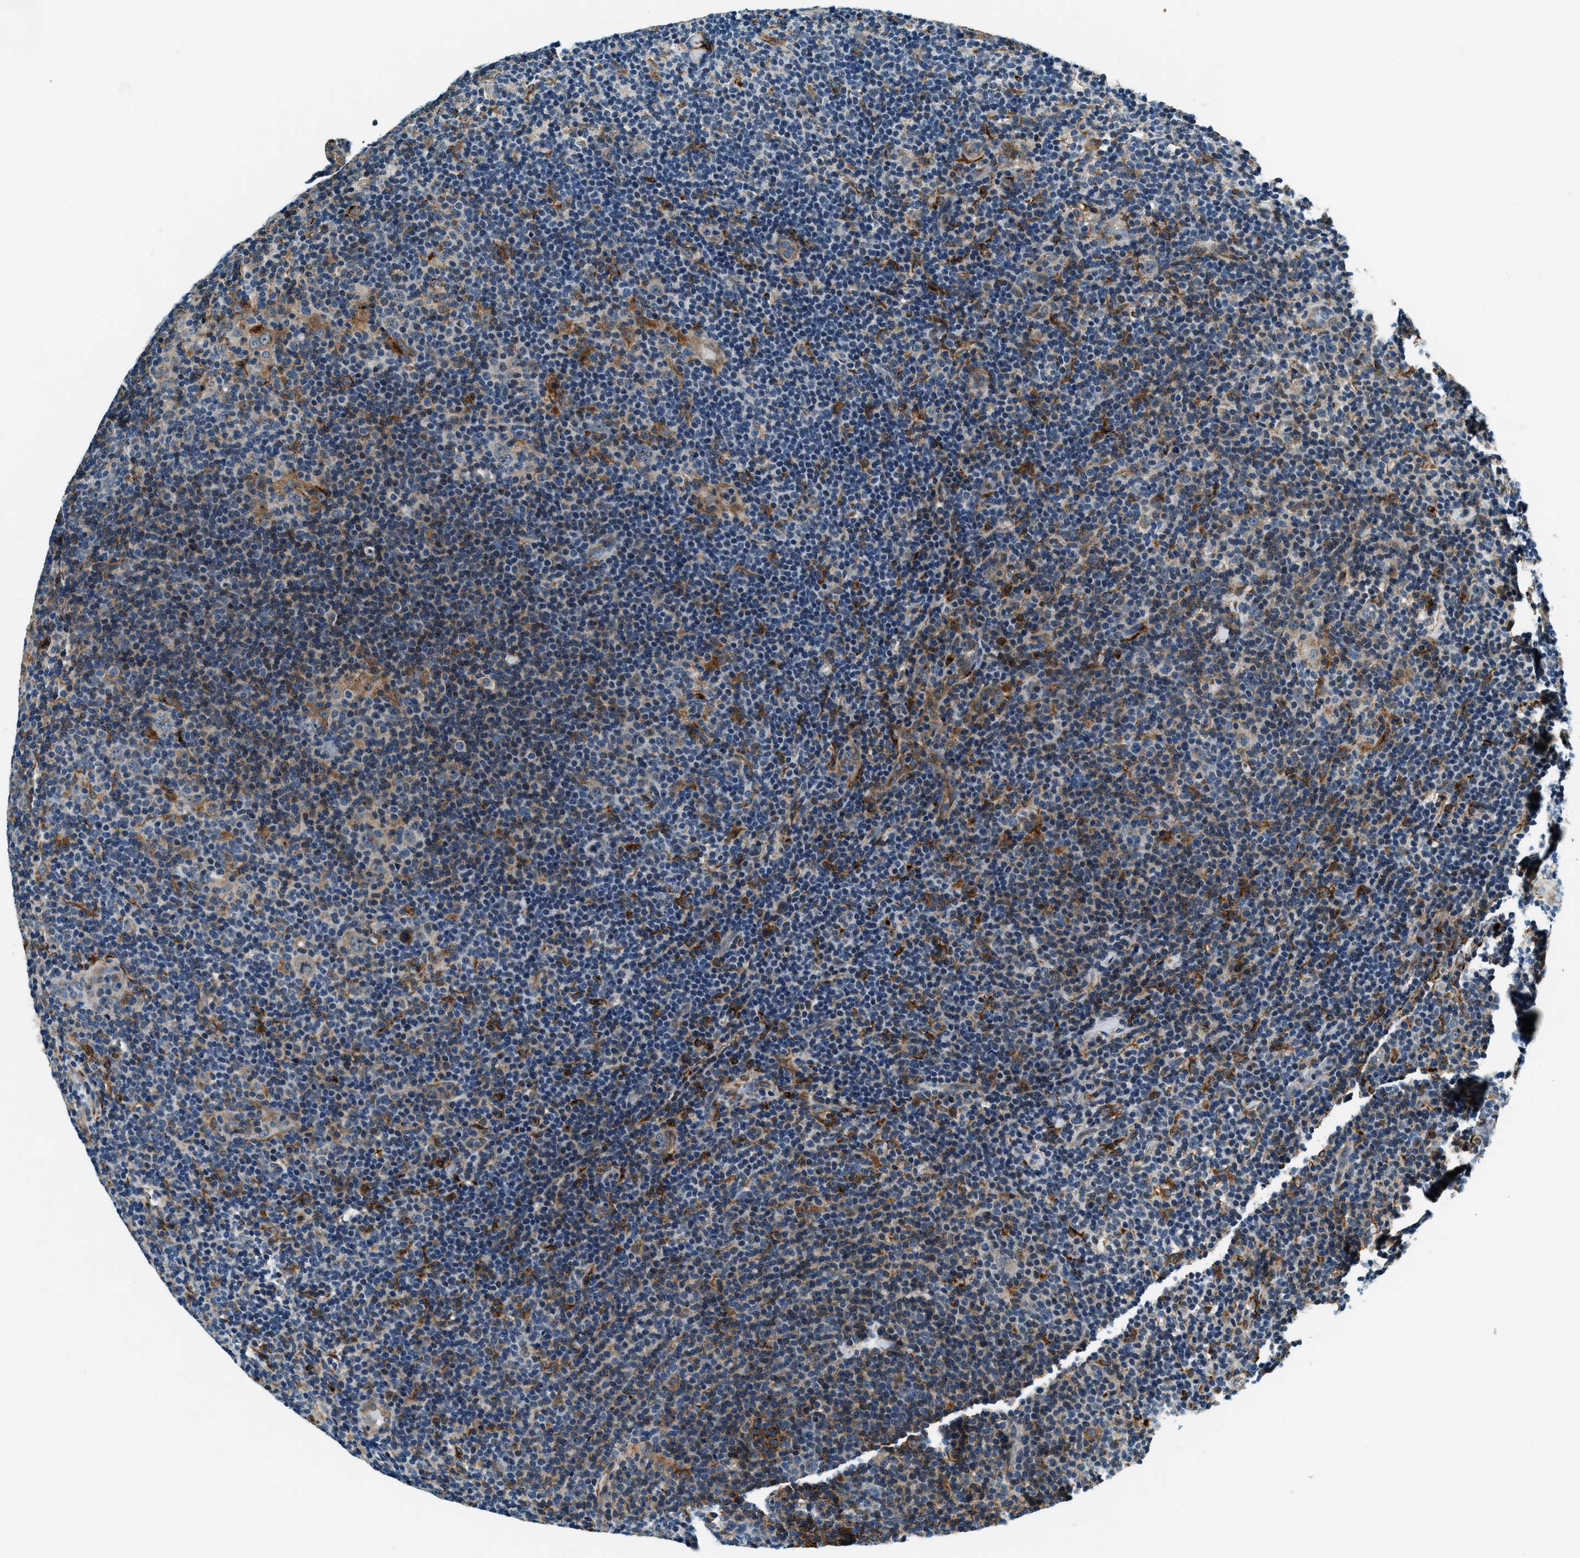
{"staining": {"intensity": "weak", "quantity": "<25%", "location": "cytoplasmic/membranous"}, "tissue": "lymphoma", "cell_type": "Tumor cells", "image_type": "cancer", "snomed": [{"axis": "morphology", "description": "Hodgkin's disease, NOS"}, {"axis": "topography", "description": "Lymph node"}], "caption": "Photomicrograph shows no significant protein positivity in tumor cells of lymphoma.", "gene": "C2orf66", "patient": {"sex": "female", "age": 57}}